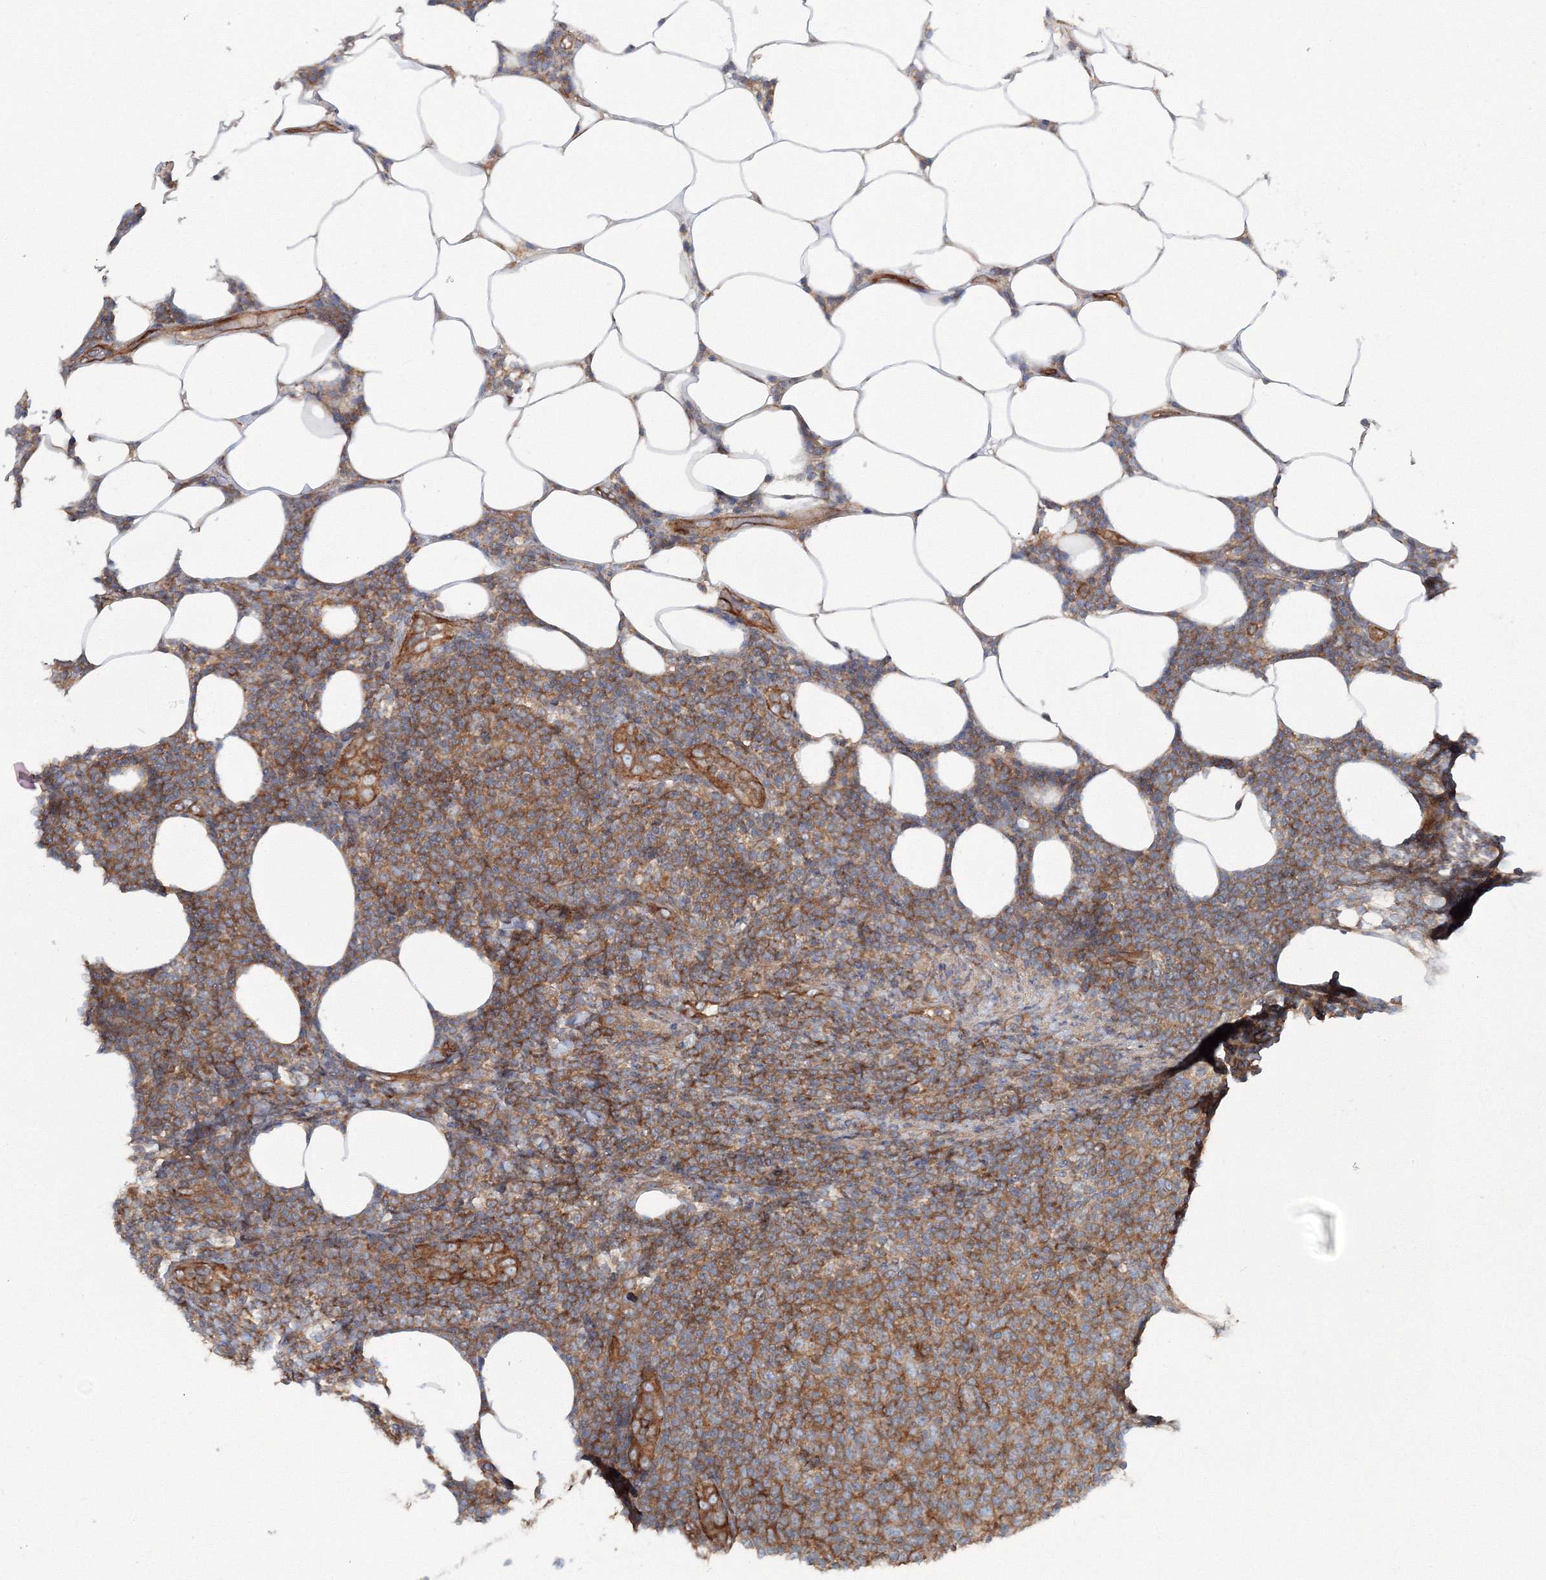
{"staining": {"intensity": "moderate", "quantity": ">75%", "location": "cytoplasmic/membranous"}, "tissue": "lymphoma", "cell_type": "Tumor cells", "image_type": "cancer", "snomed": [{"axis": "morphology", "description": "Malignant lymphoma, non-Hodgkin's type, Low grade"}, {"axis": "topography", "description": "Lymph node"}], "caption": "Immunohistochemistry (IHC) of human malignant lymphoma, non-Hodgkin's type (low-grade) exhibits medium levels of moderate cytoplasmic/membranous expression in about >75% of tumor cells.", "gene": "EXOC1", "patient": {"sex": "male", "age": 66}}